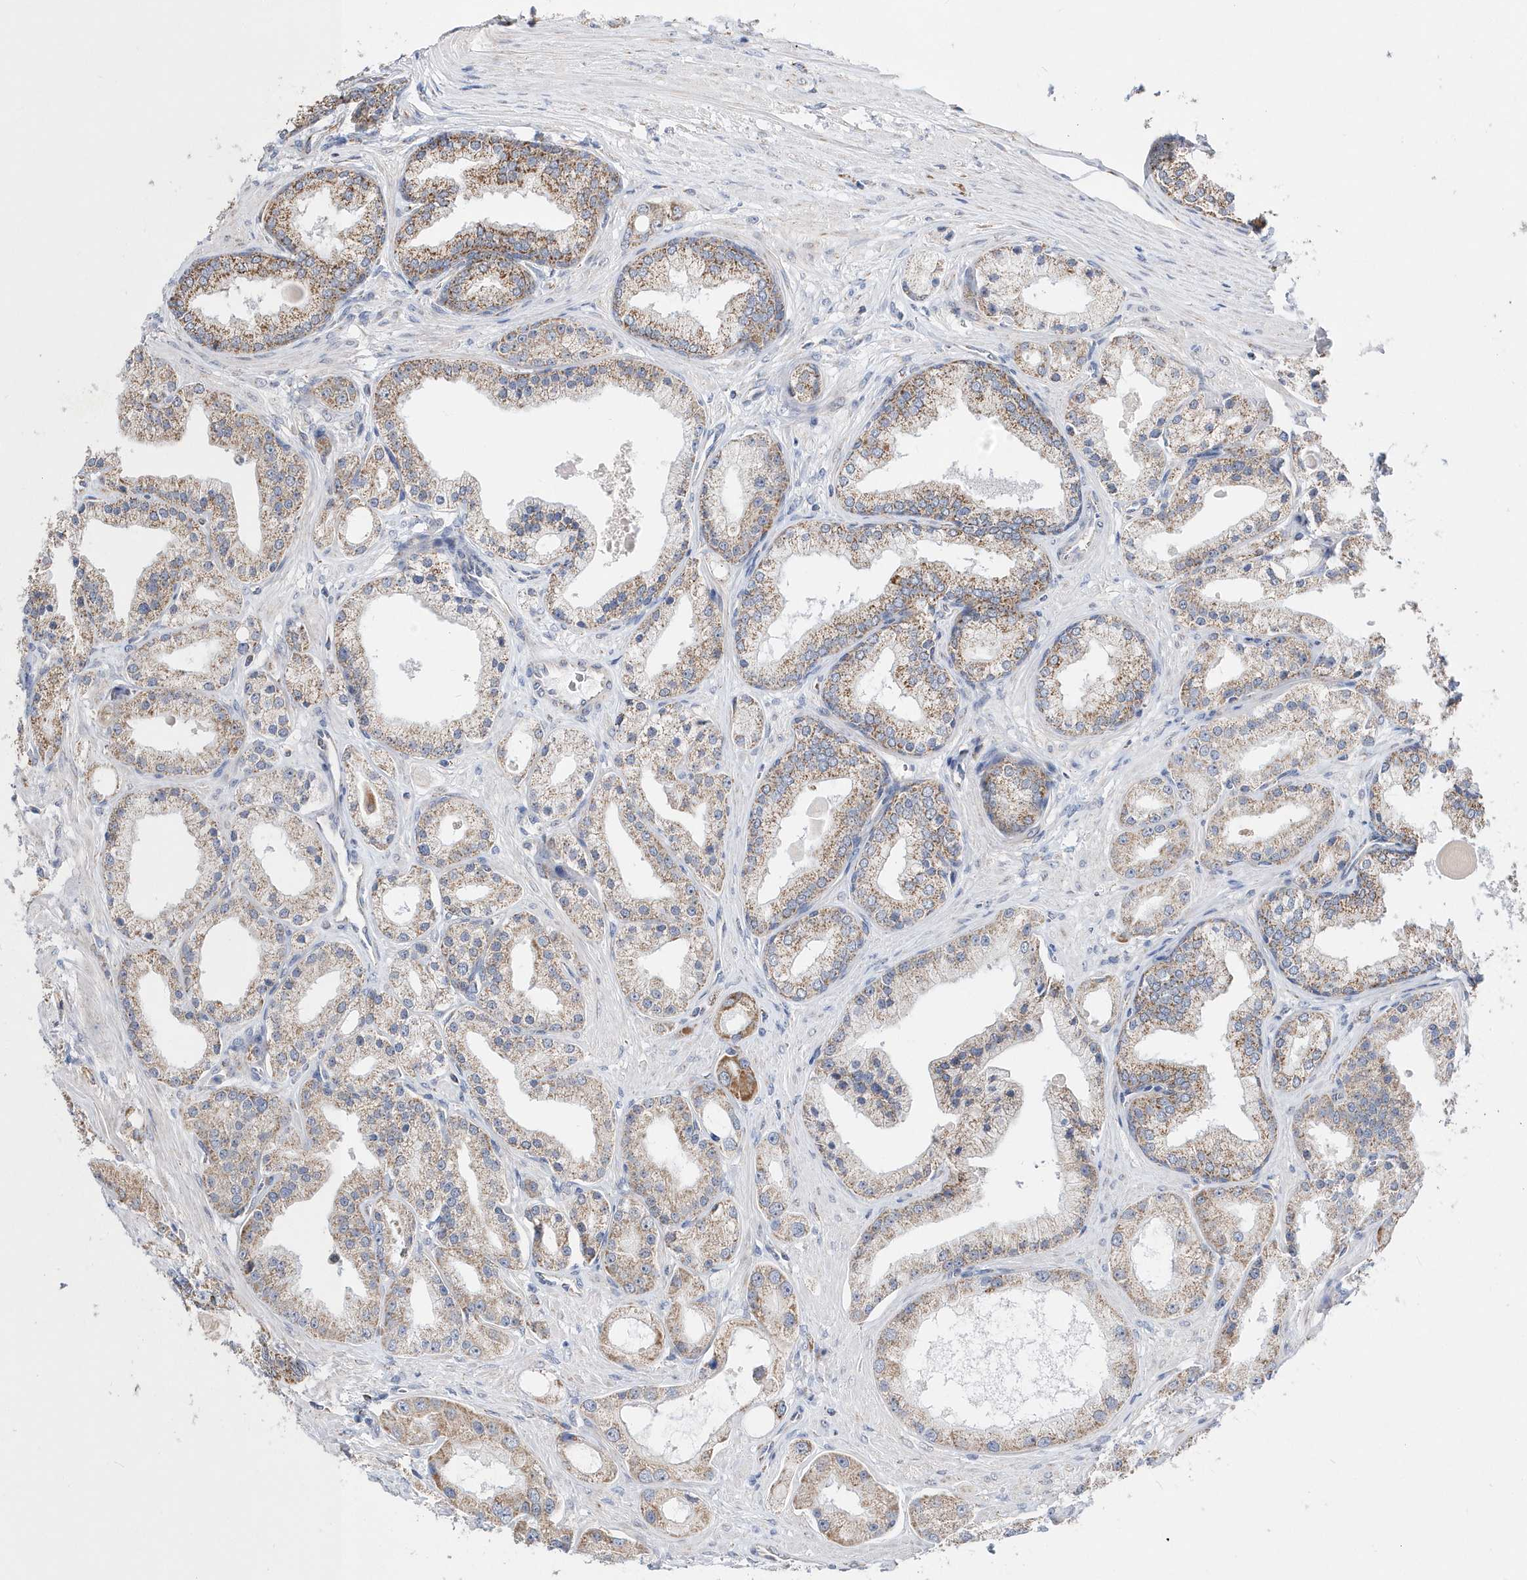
{"staining": {"intensity": "moderate", "quantity": ">75%", "location": "cytoplasmic/membranous"}, "tissue": "prostate cancer", "cell_type": "Tumor cells", "image_type": "cancer", "snomed": [{"axis": "morphology", "description": "Adenocarcinoma, Low grade"}, {"axis": "topography", "description": "Prostate"}], "caption": "Brown immunohistochemical staining in prostate cancer (adenocarcinoma (low-grade)) exhibits moderate cytoplasmic/membranous expression in approximately >75% of tumor cells. Immunohistochemistry stains the protein of interest in brown and the nuclei are stained blue.", "gene": "SPATA5", "patient": {"sex": "male", "age": 67}}